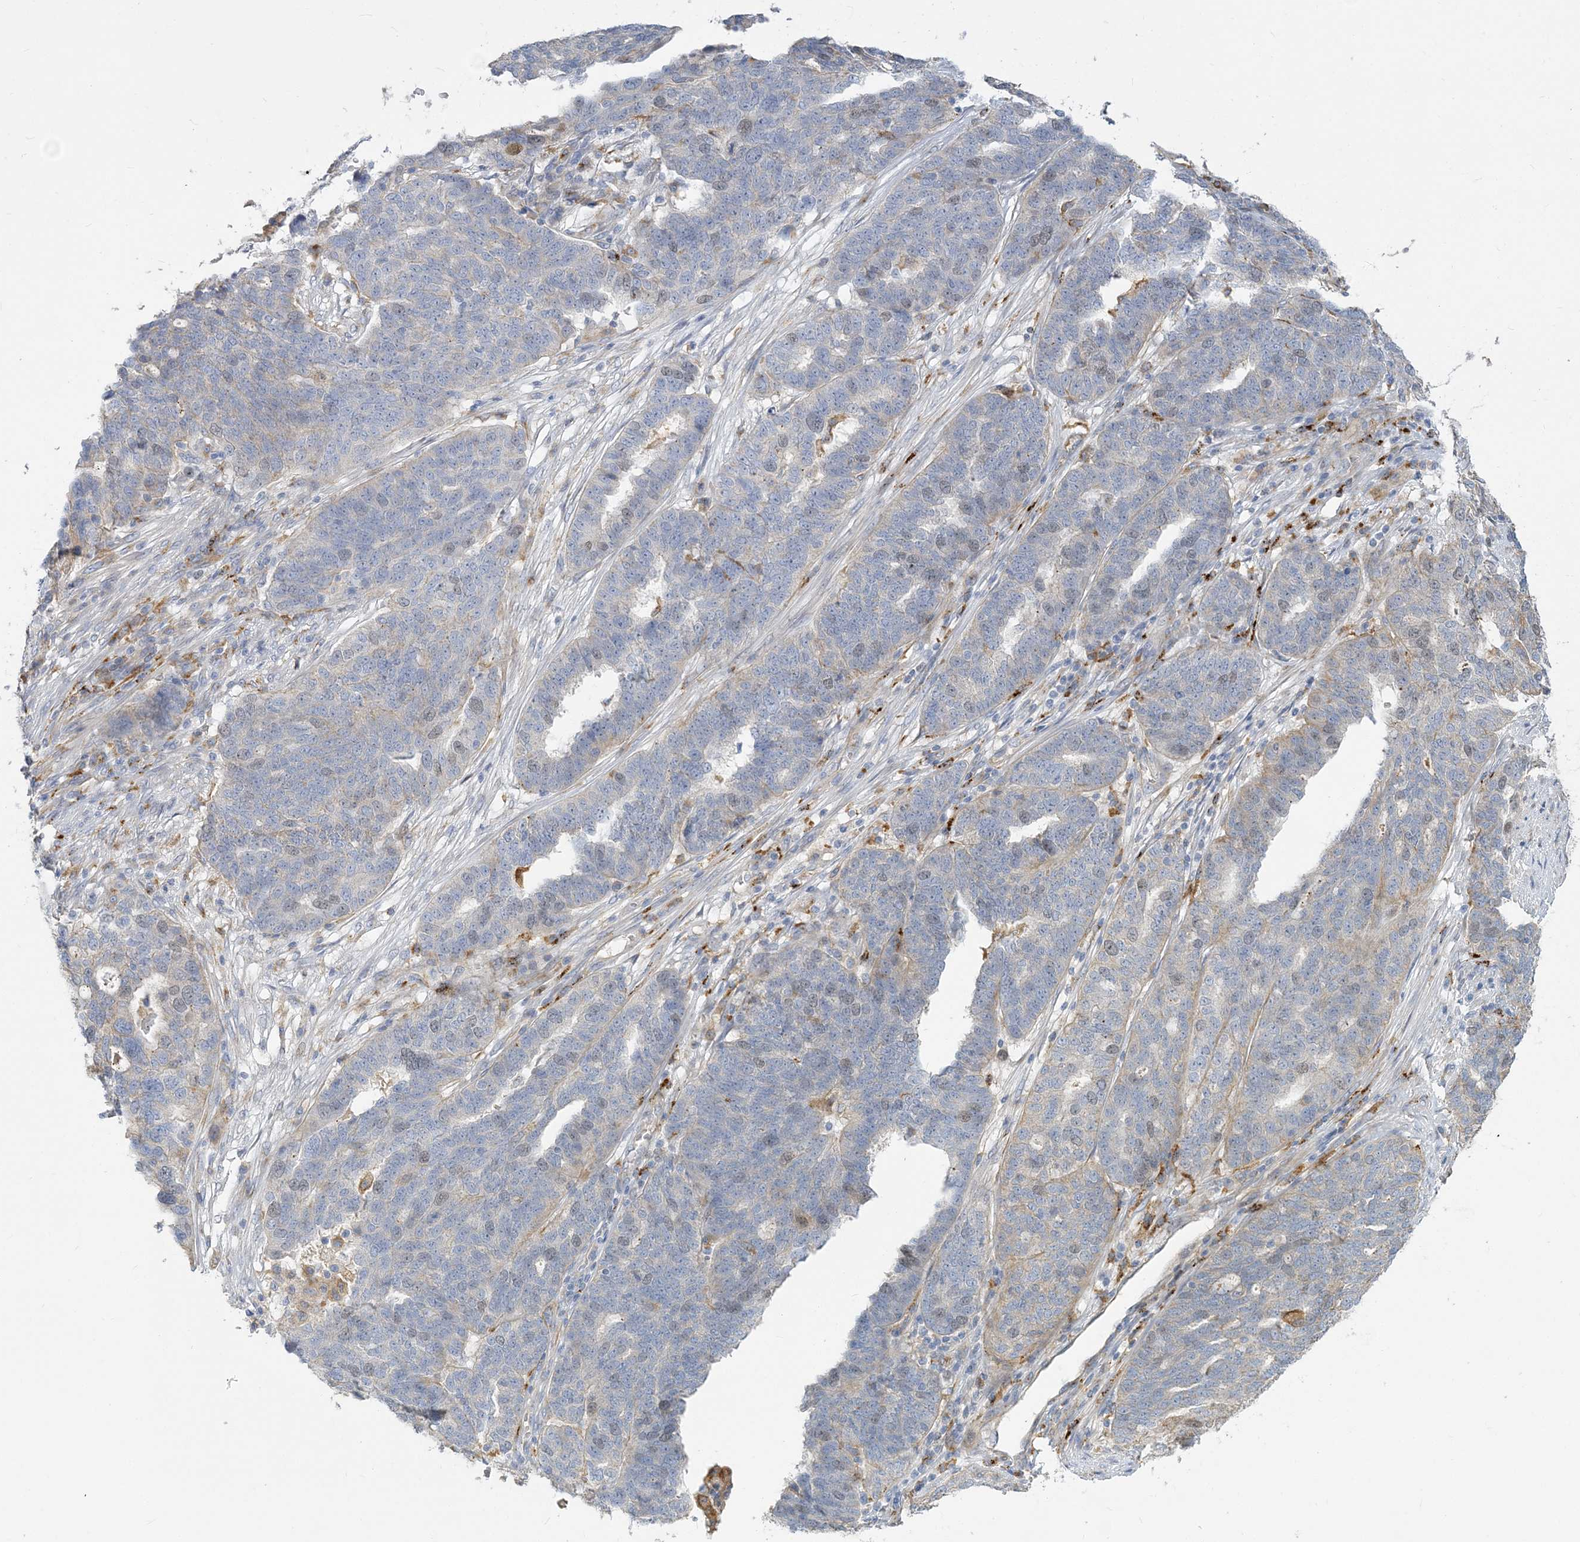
{"staining": {"intensity": "weak", "quantity": "<25%", "location": "nuclear"}, "tissue": "ovarian cancer", "cell_type": "Tumor cells", "image_type": "cancer", "snomed": [{"axis": "morphology", "description": "Cystadenocarcinoma, serous, NOS"}, {"axis": "topography", "description": "Ovary"}], "caption": "There is no significant positivity in tumor cells of ovarian cancer (serous cystadenocarcinoma). Nuclei are stained in blue.", "gene": "PEAR1", "patient": {"sex": "female", "age": 59}}